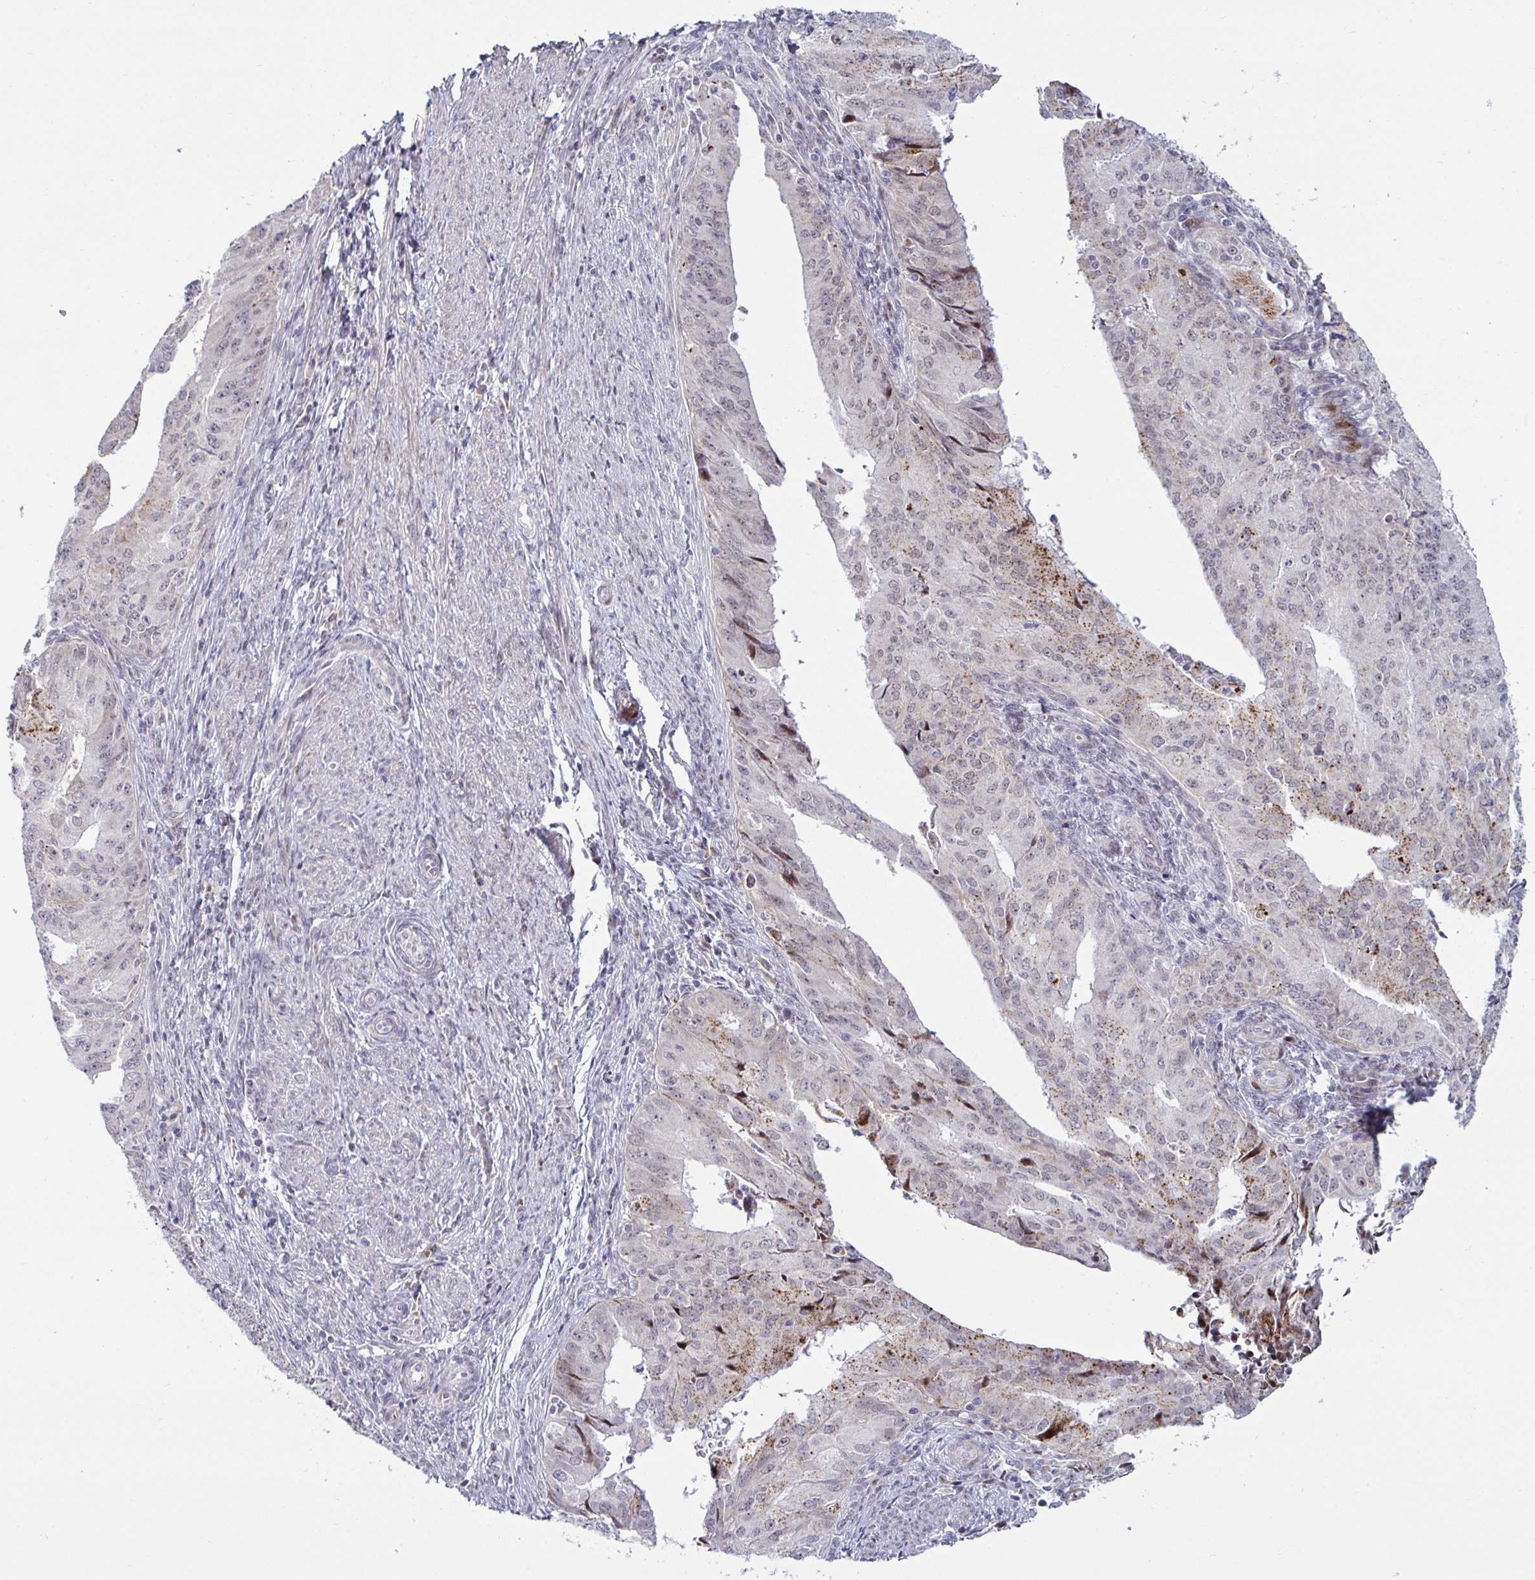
{"staining": {"intensity": "moderate", "quantity": "<25%", "location": "cytoplasmic/membranous"}, "tissue": "endometrial cancer", "cell_type": "Tumor cells", "image_type": "cancer", "snomed": [{"axis": "morphology", "description": "Adenocarcinoma, NOS"}, {"axis": "topography", "description": "Endometrium"}], "caption": "There is low levels of moderate cytoplasmic/membranous expression in tumor cells of endometrial cancer, as demonstrated by immunohistochemical staining (brown color).", "gene": "DZIP1", "patient": {"sex": "female", "age": 50}}